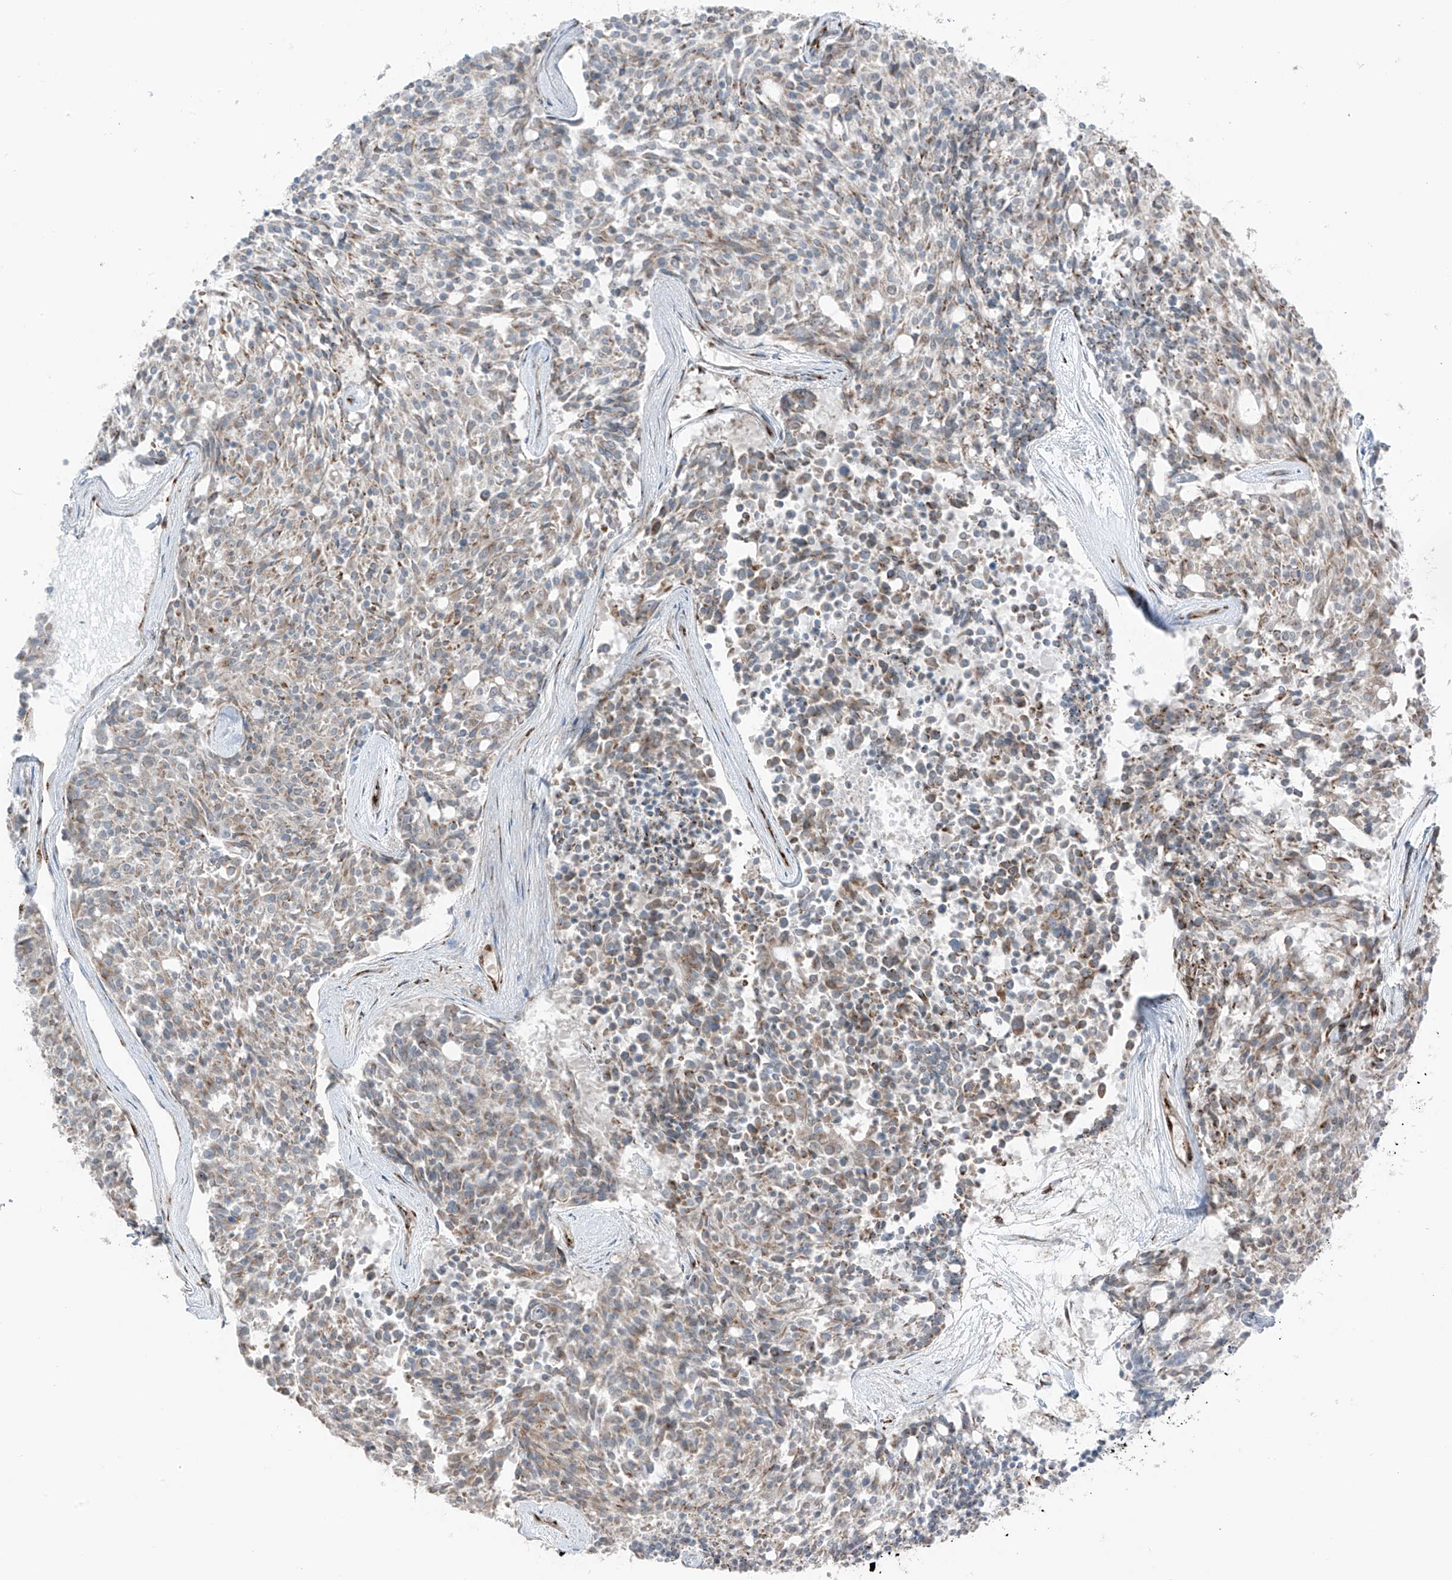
{"staining": {"intensity": "weak", "quantity": "25%-75%", "location": "cytoplasmic/membranous"}, "tissue": "carcinoid", "cell_type": "Tumor cells", "image_type": "cancer", "snomed": [{"axis": "morphology", "description": "Carcinoid, malignant, NOS"}, {"axis": "topography", "description": "Pancreas"}], "caption": "High-power microscopy captured an immunohistochemistry histopathology image of carcinoid, revealing weak cytoplasmic/membranous expression in approximately 25%-75% of tumor cells. (DAB (3,3'-diaminobenzidine) IHC, brown staining for protein, blue staining for nuclei).", "gene": "ERLEC1", "patient": {"sex": "female", "age": 54}}